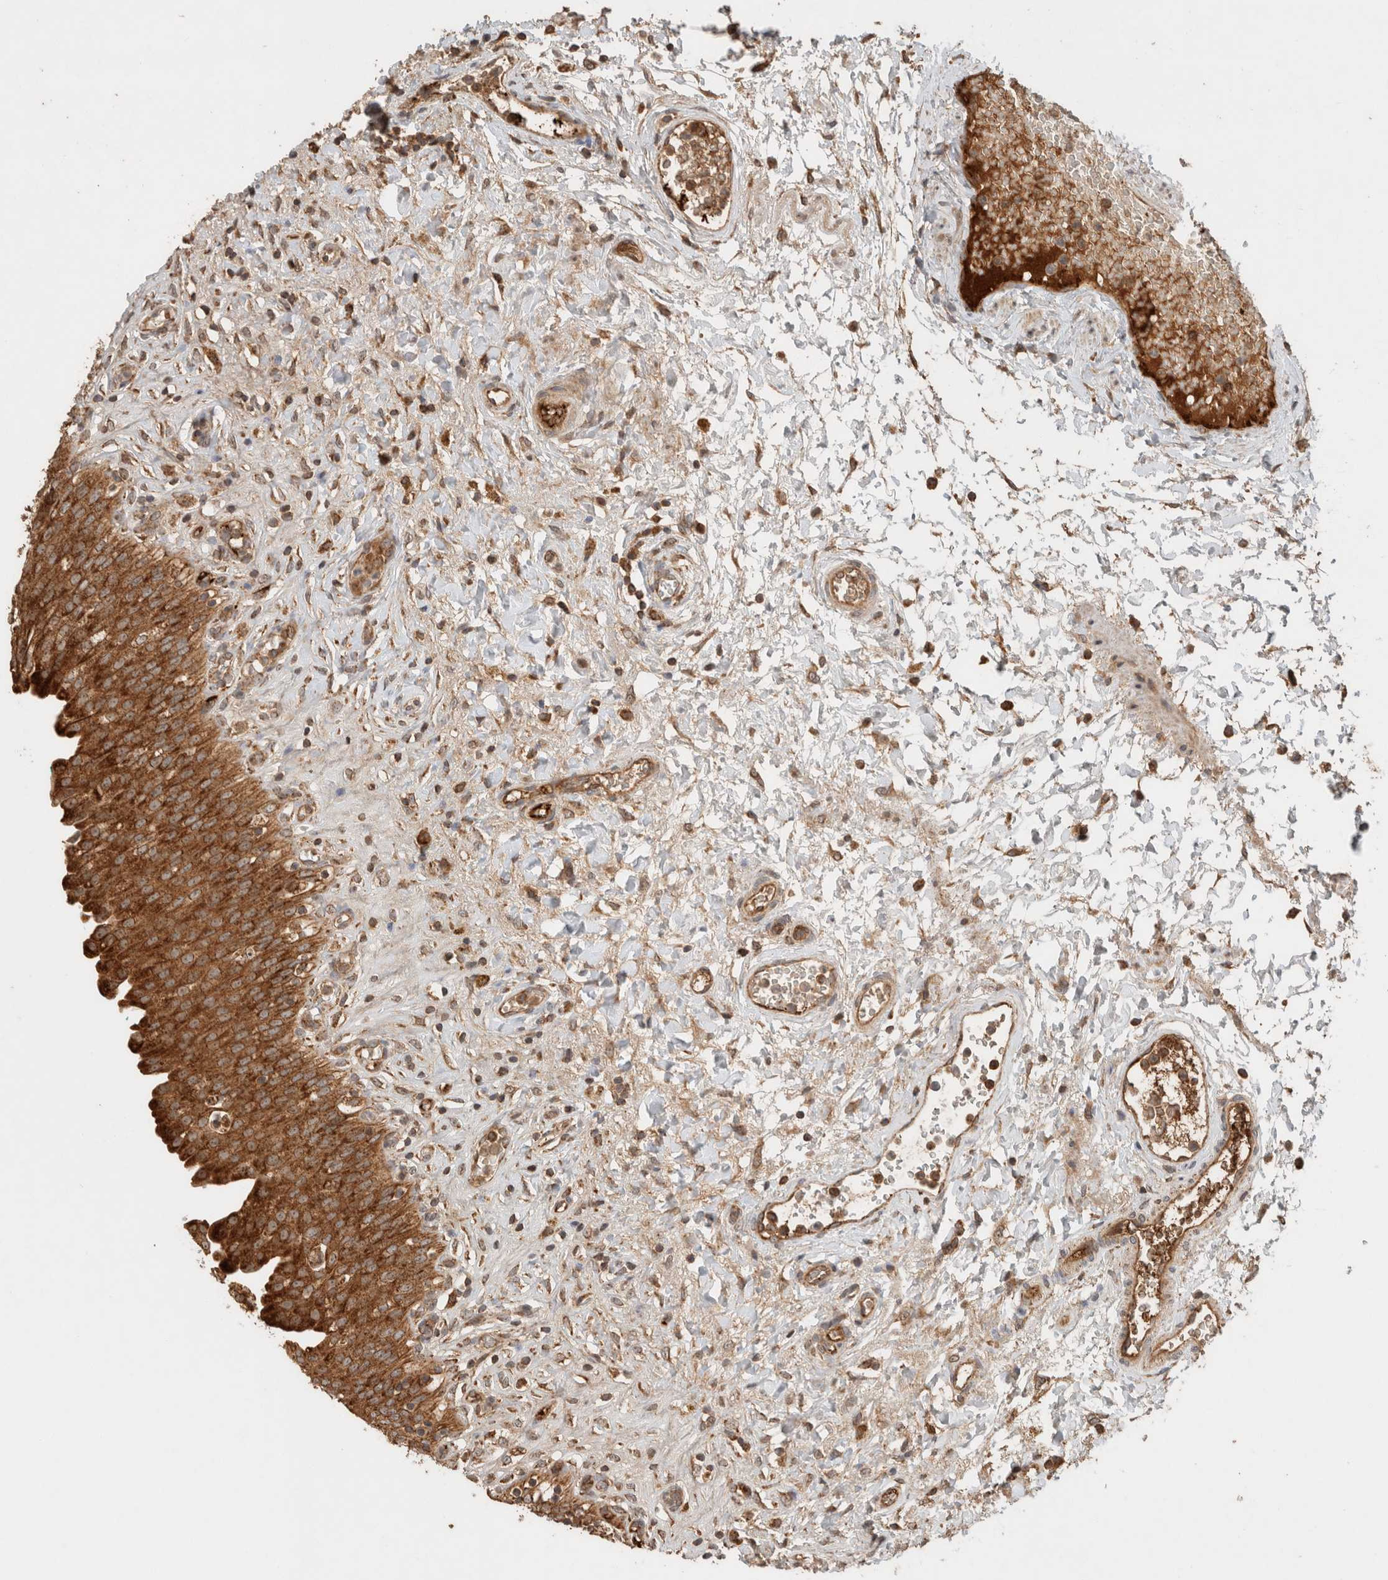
{"staining": {"intensity": "strong", "quantity": ">75%", "location": "cytoplasmic/membranous"}, "tissue": "urinary bladder", "cell_type": "Urothelial cells", "image_type": "normal", "snomed": [{"axis": "morphology", "description": "Urothelial carcinoma, High grade"}, {"axis": "topography", "description": "Urinary bladder"}], "caption": "Urinary bladder stained with a brown dye displays strong cytoplasmic/membranous positive positivity in about >75% of urothelial cells.", "gene": "EIF2B3", "patient": {"sex": "male", "age": 46}}